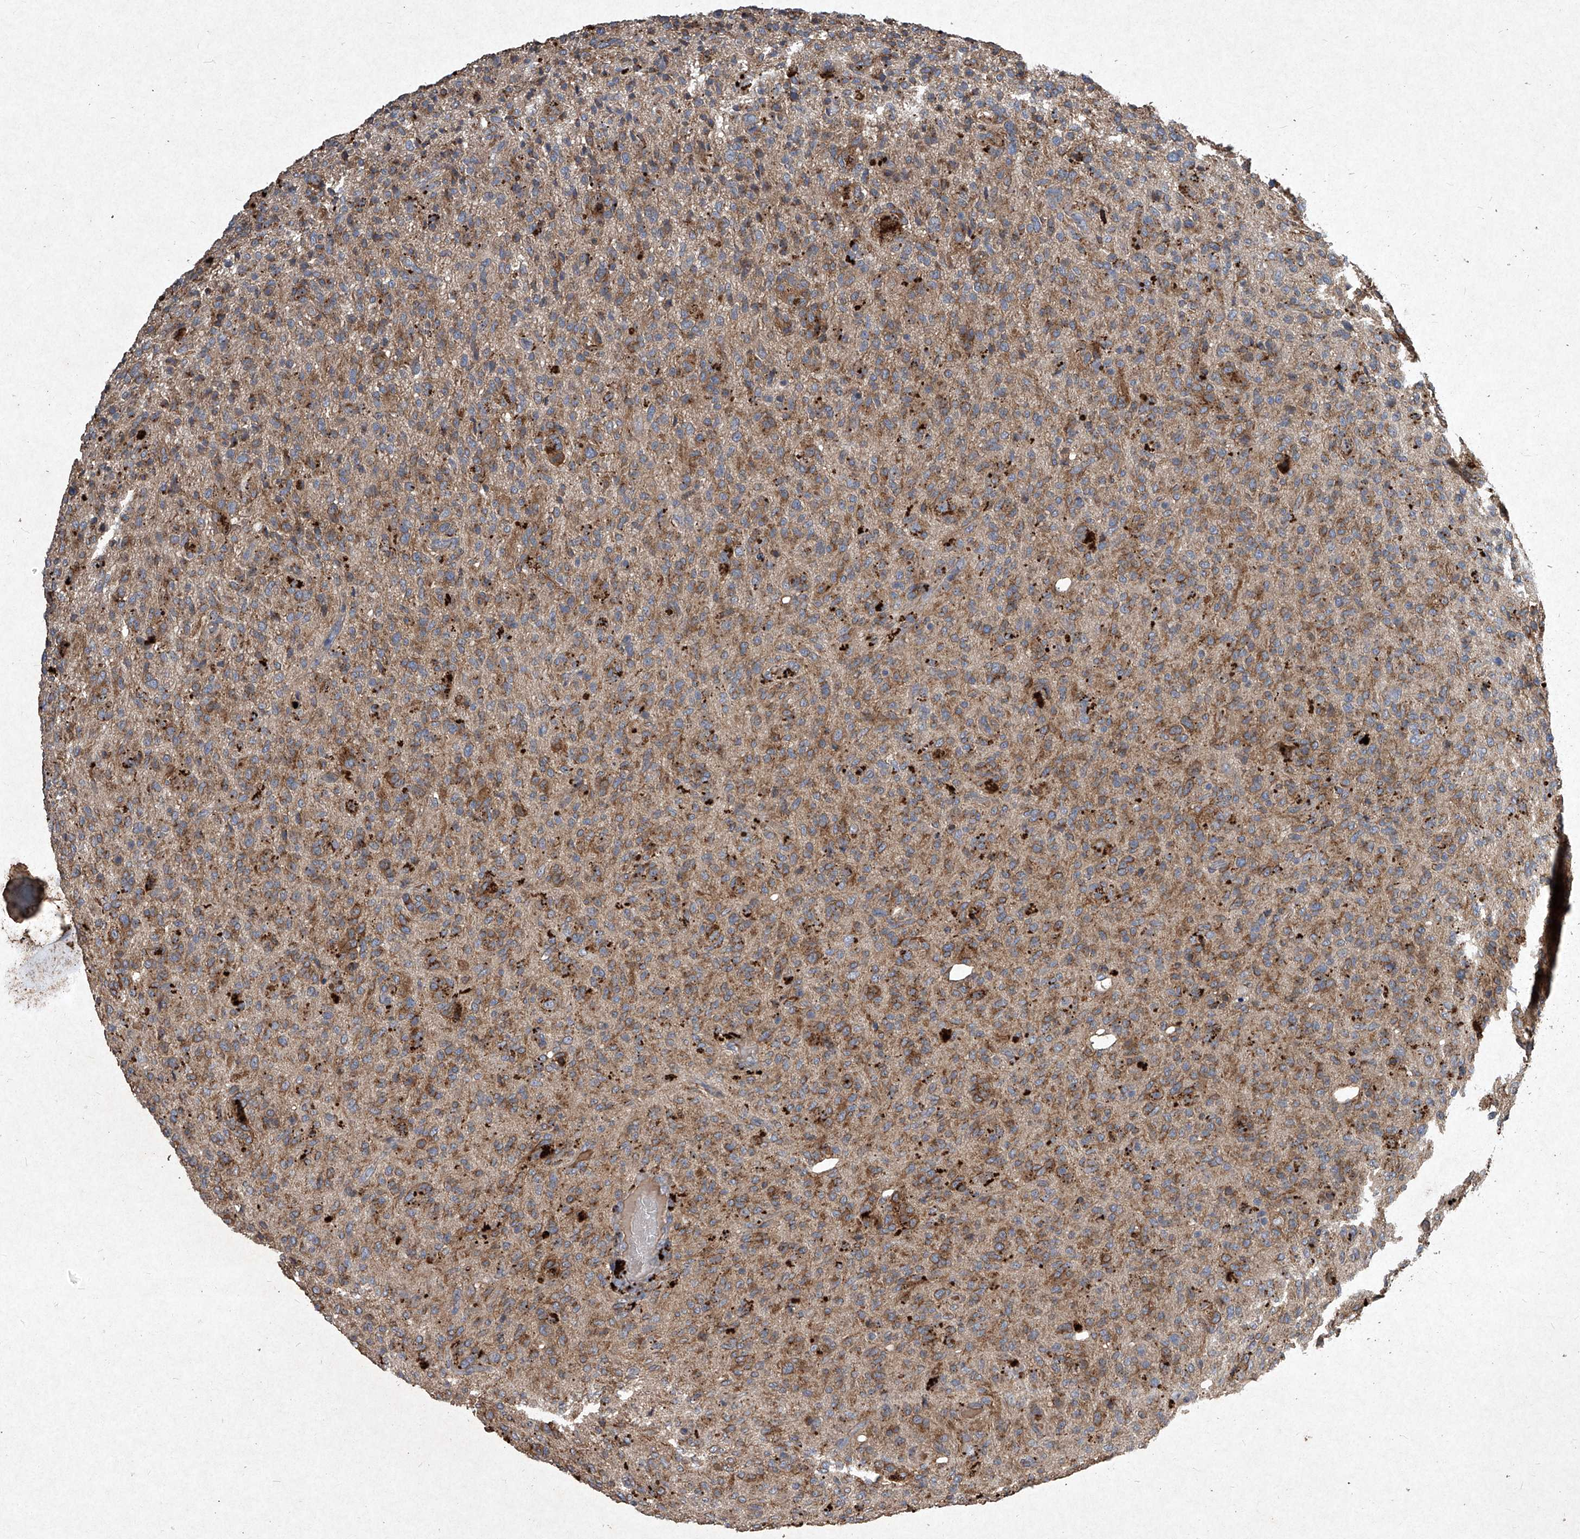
{"staining": {"intensity": "moderate", "quantity": "25%-75%", "location": "cytoplasmic/membranous"}, "tissue": "glioma", "cell_type": "Tumor cells", "image_type": "cancer", "snomed": [{"axis": "morphology", "description": "Glioma, malignant, High grade"}, {"axis": "topography", "description": "Brain"}], "caption": "Protein expression analysis of human malignant high-grade glioma reveals moderate cytoplasmic/membranous expression in about 25%-75% of tumor cells.", "gene": "MED16", "patient": {"sex": "female", "age": 57}}